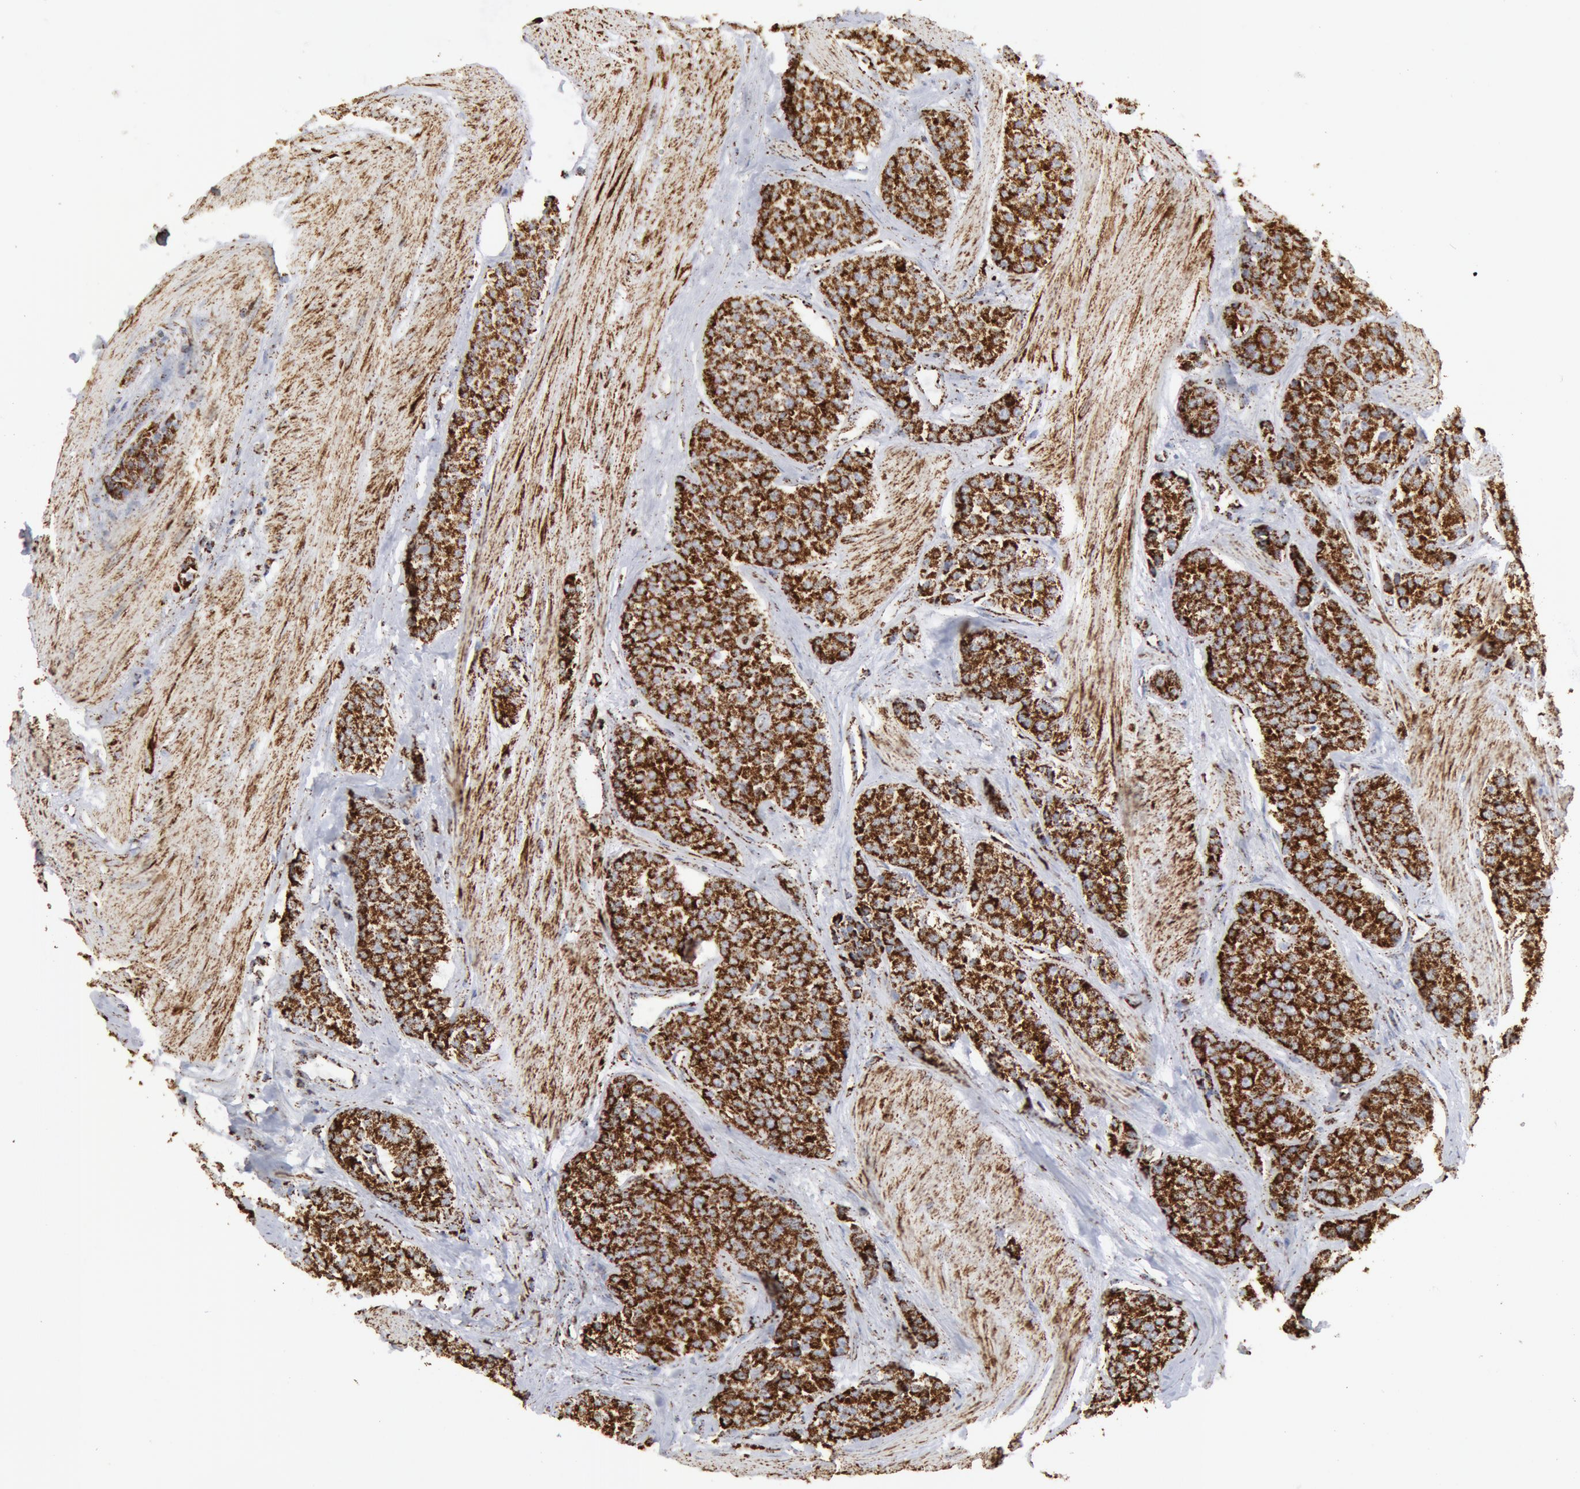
{"staining": {"intensity": "strong", "quantity": ">75%", "location": "cytoplasmic/membranous"}, "tissue": "carcinoid", "cell_type": "Tumor cells", "image_type": "cancer", "snomed": [{"axis": "morphology", "description": "Carcinoid, malignant, NOS"}, {"axis": "topography", "description": "Stomach"}], "caption": "Strong cytoplasmic/membranous protein expression is identified in about >75% of tumor cells in carcinoid (malignant).", "gene": "ATP5F1B", "patient": {"sex": "female", "age": 76}}